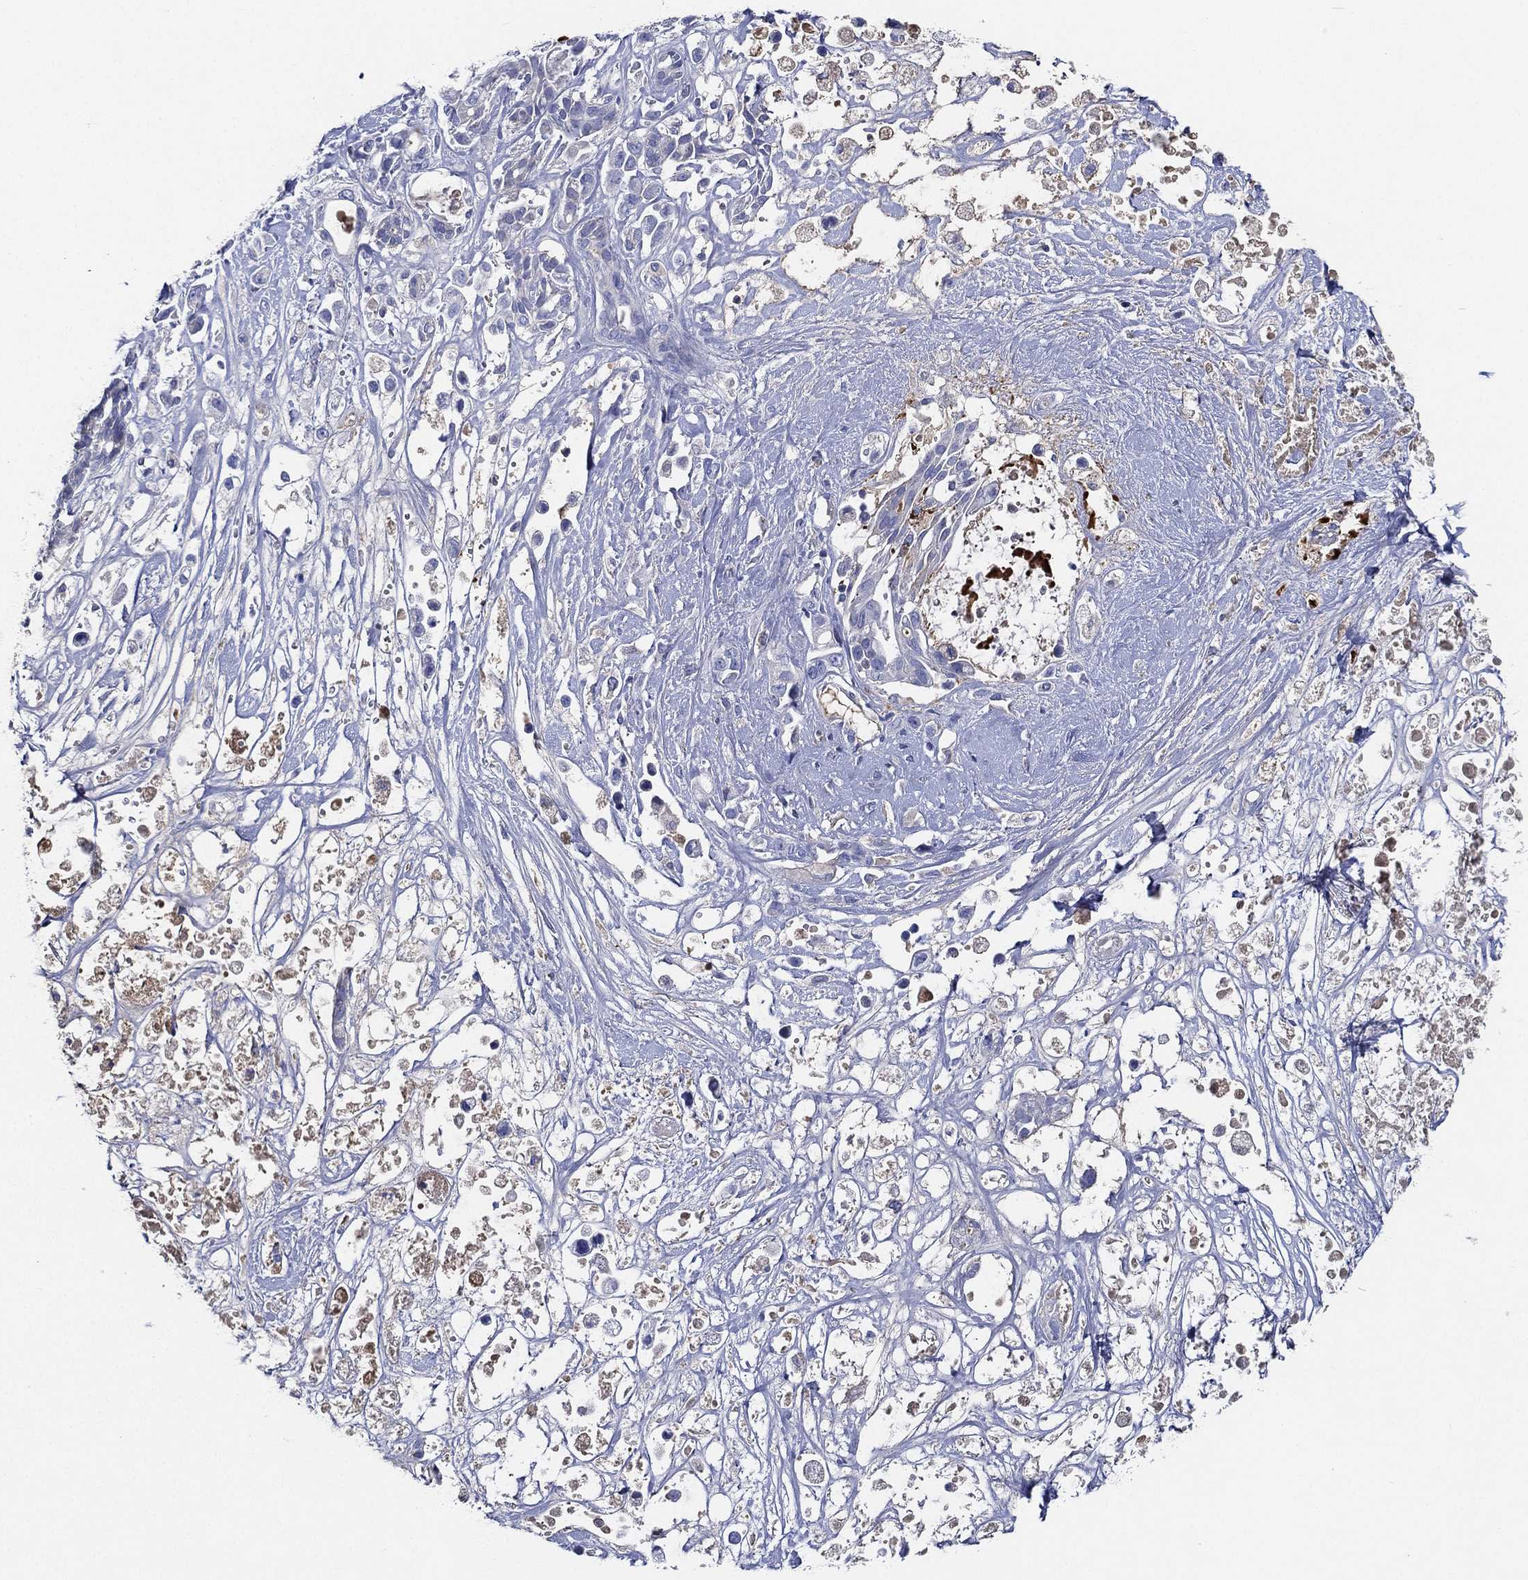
{"staining": {"intensity": "negative", "quantity": "none", "location": "none"}, "tissue": "pancreatic cancer", "cell_type": "Tumor cells", "image_type": "cancer", "snomed": [{"axis": "morphology", "description": "Adenocarcinoma, NOS"}, {"axis": "topography", "description": "Pancreas"}], "caption": "Immunohistochemistry (IHC) histopathology image of human pancreatic adenocarcinoma stained for a protein (brown), which exhibits no positivity in tumor cells. (DAB immunohistochemistry (IHC), high magnification).", "gene": "TMPRSS11D", "patient": {"sex": "male", "age": 44}}